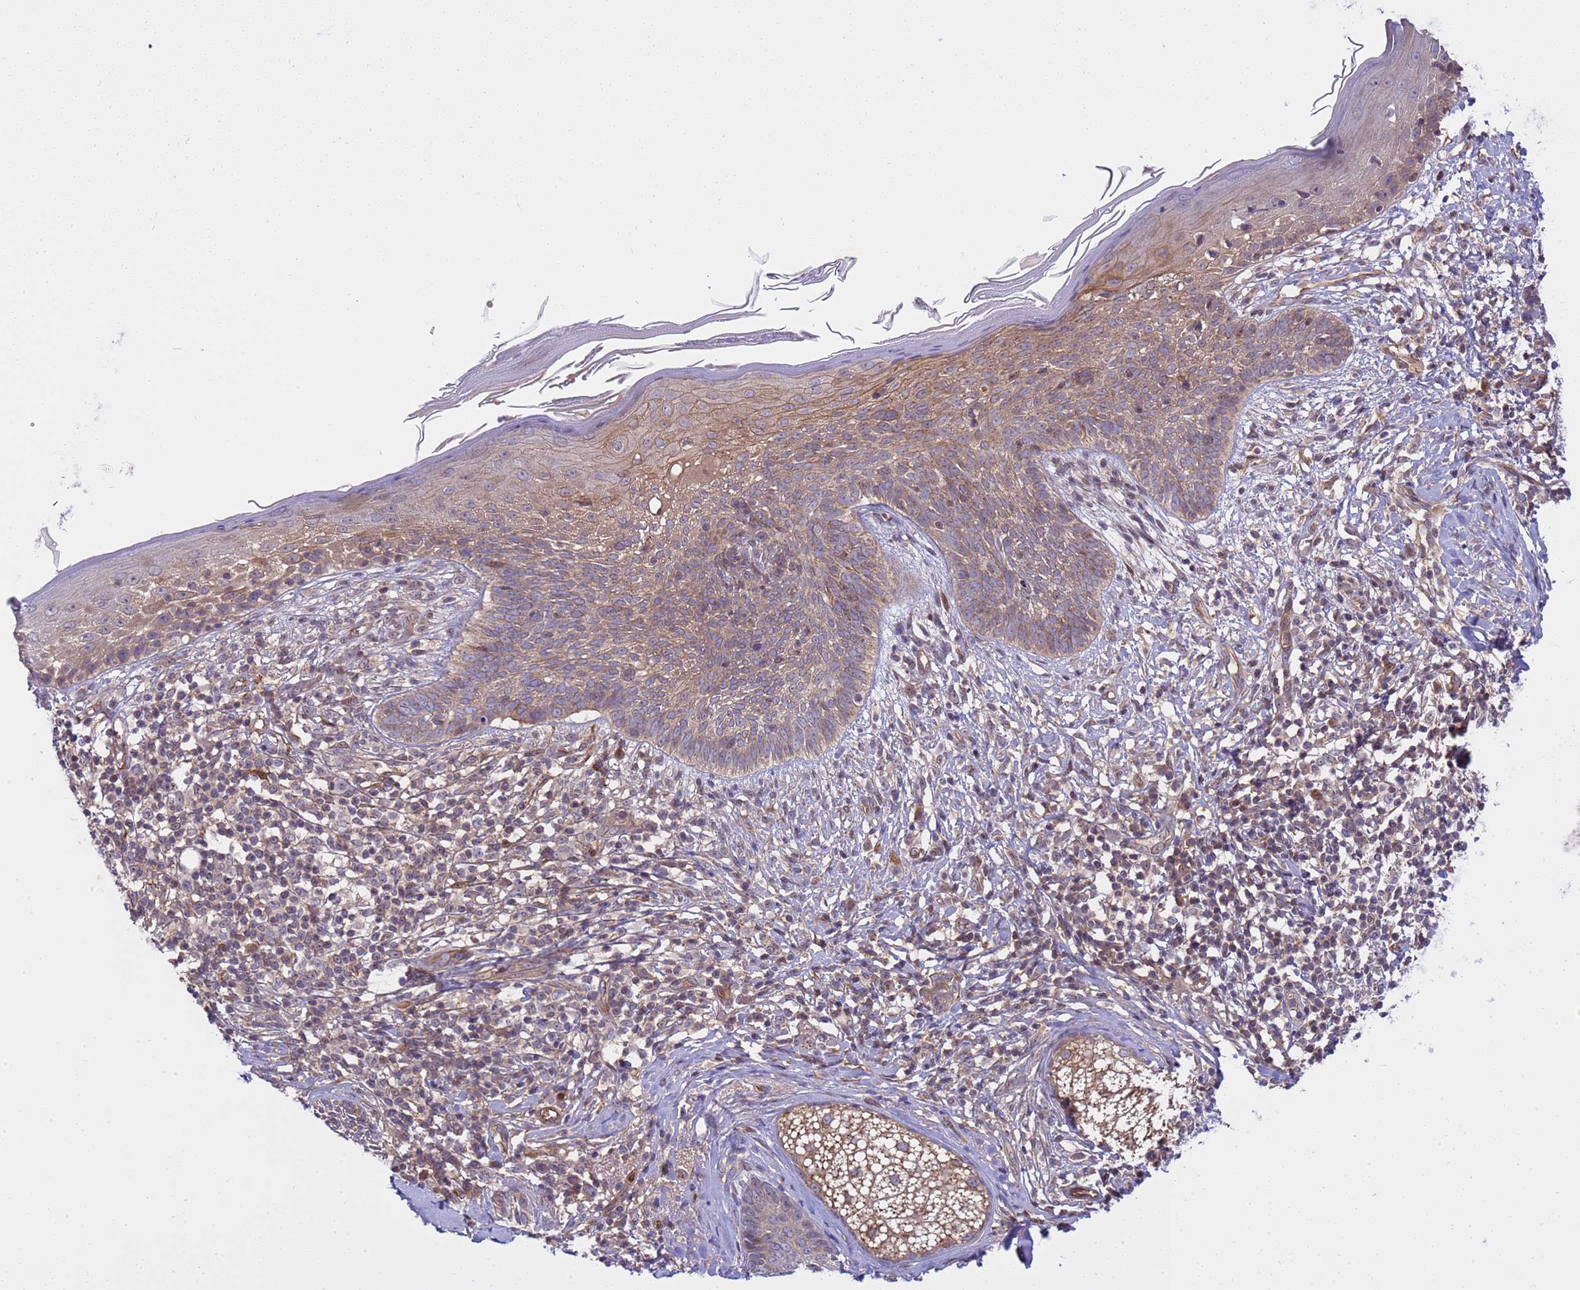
{"staining": {"intensity": "weak", "quantity": ">75%", "location": "cytoplasmic/membranous"}, "tissue": "skin cancer", "cell_type": "Tumor cells", "image_type": "cancer", "snomed": [{"axis": "morphology", "description": "Basal cell carcinoma"}, {"axis": "topography", "description": "Skin"}], "caption": "DAB immunohistochemical staining of skin cancer displays weak cytoplasmic/membranous protein staining in about >75% of tumor cells.", "gene": "SMCO3", "patient": {"sex": "male", "age": 73}}